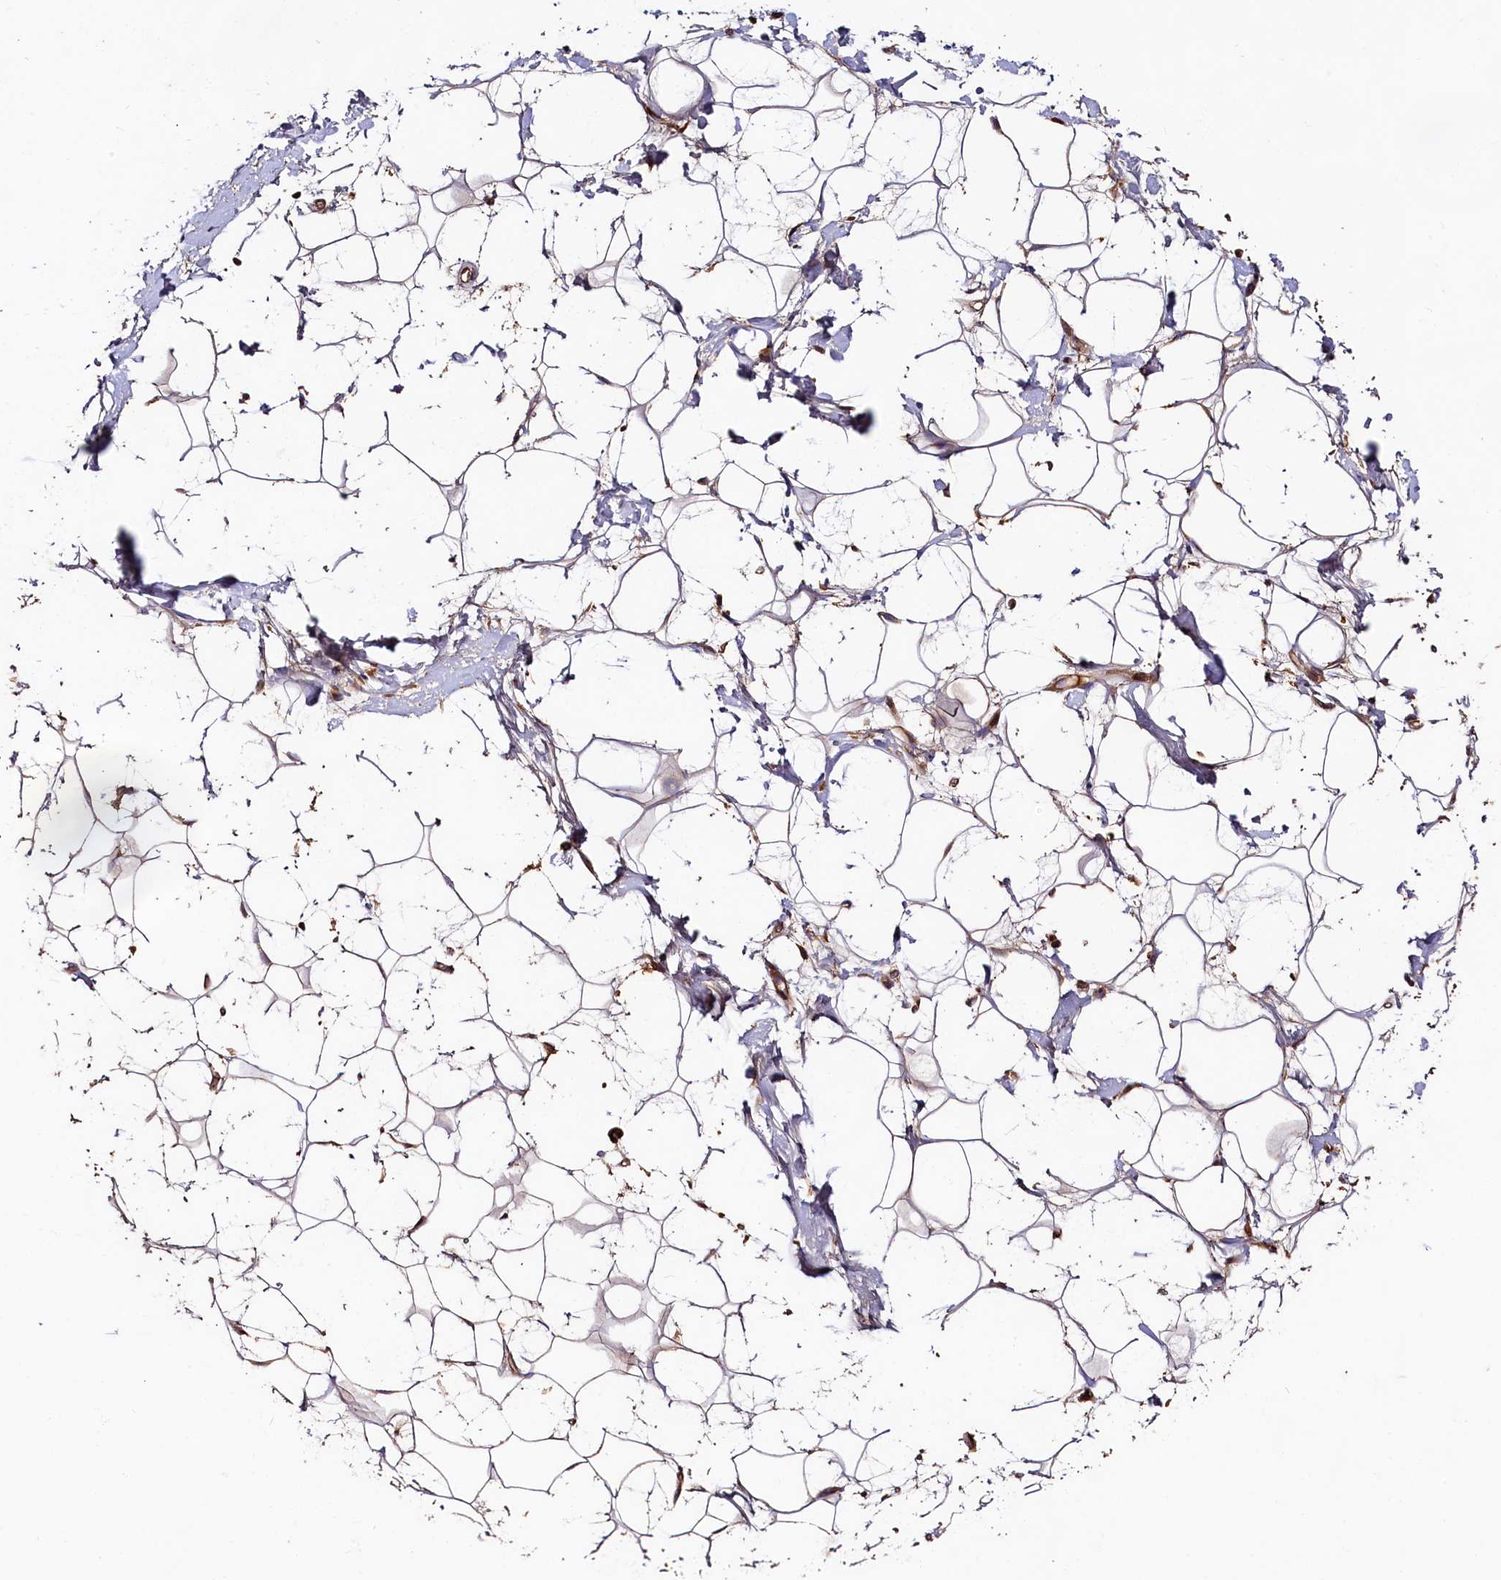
{"staining": {"intensity": "moderate", "quantity": "25%-75%", "location": "cytoplasmic/membranous"}, "tissue": "adipose tissue", "cell_type": "Adipocytes", "image_type": "normal", "snomed": [{"axis": "morphology", "description": "Normal tissue, NOS"}, {"axis": "topography", "description": "Breast"}], "caption": "A brown stain shows moderate cytoplasmic/membranous expression of a protein in adipocytes of benign adipose tissue. Nuclei are stained in blue.", "gene": "HMOX2", "patient": {"sex": "female", "age": 26}}